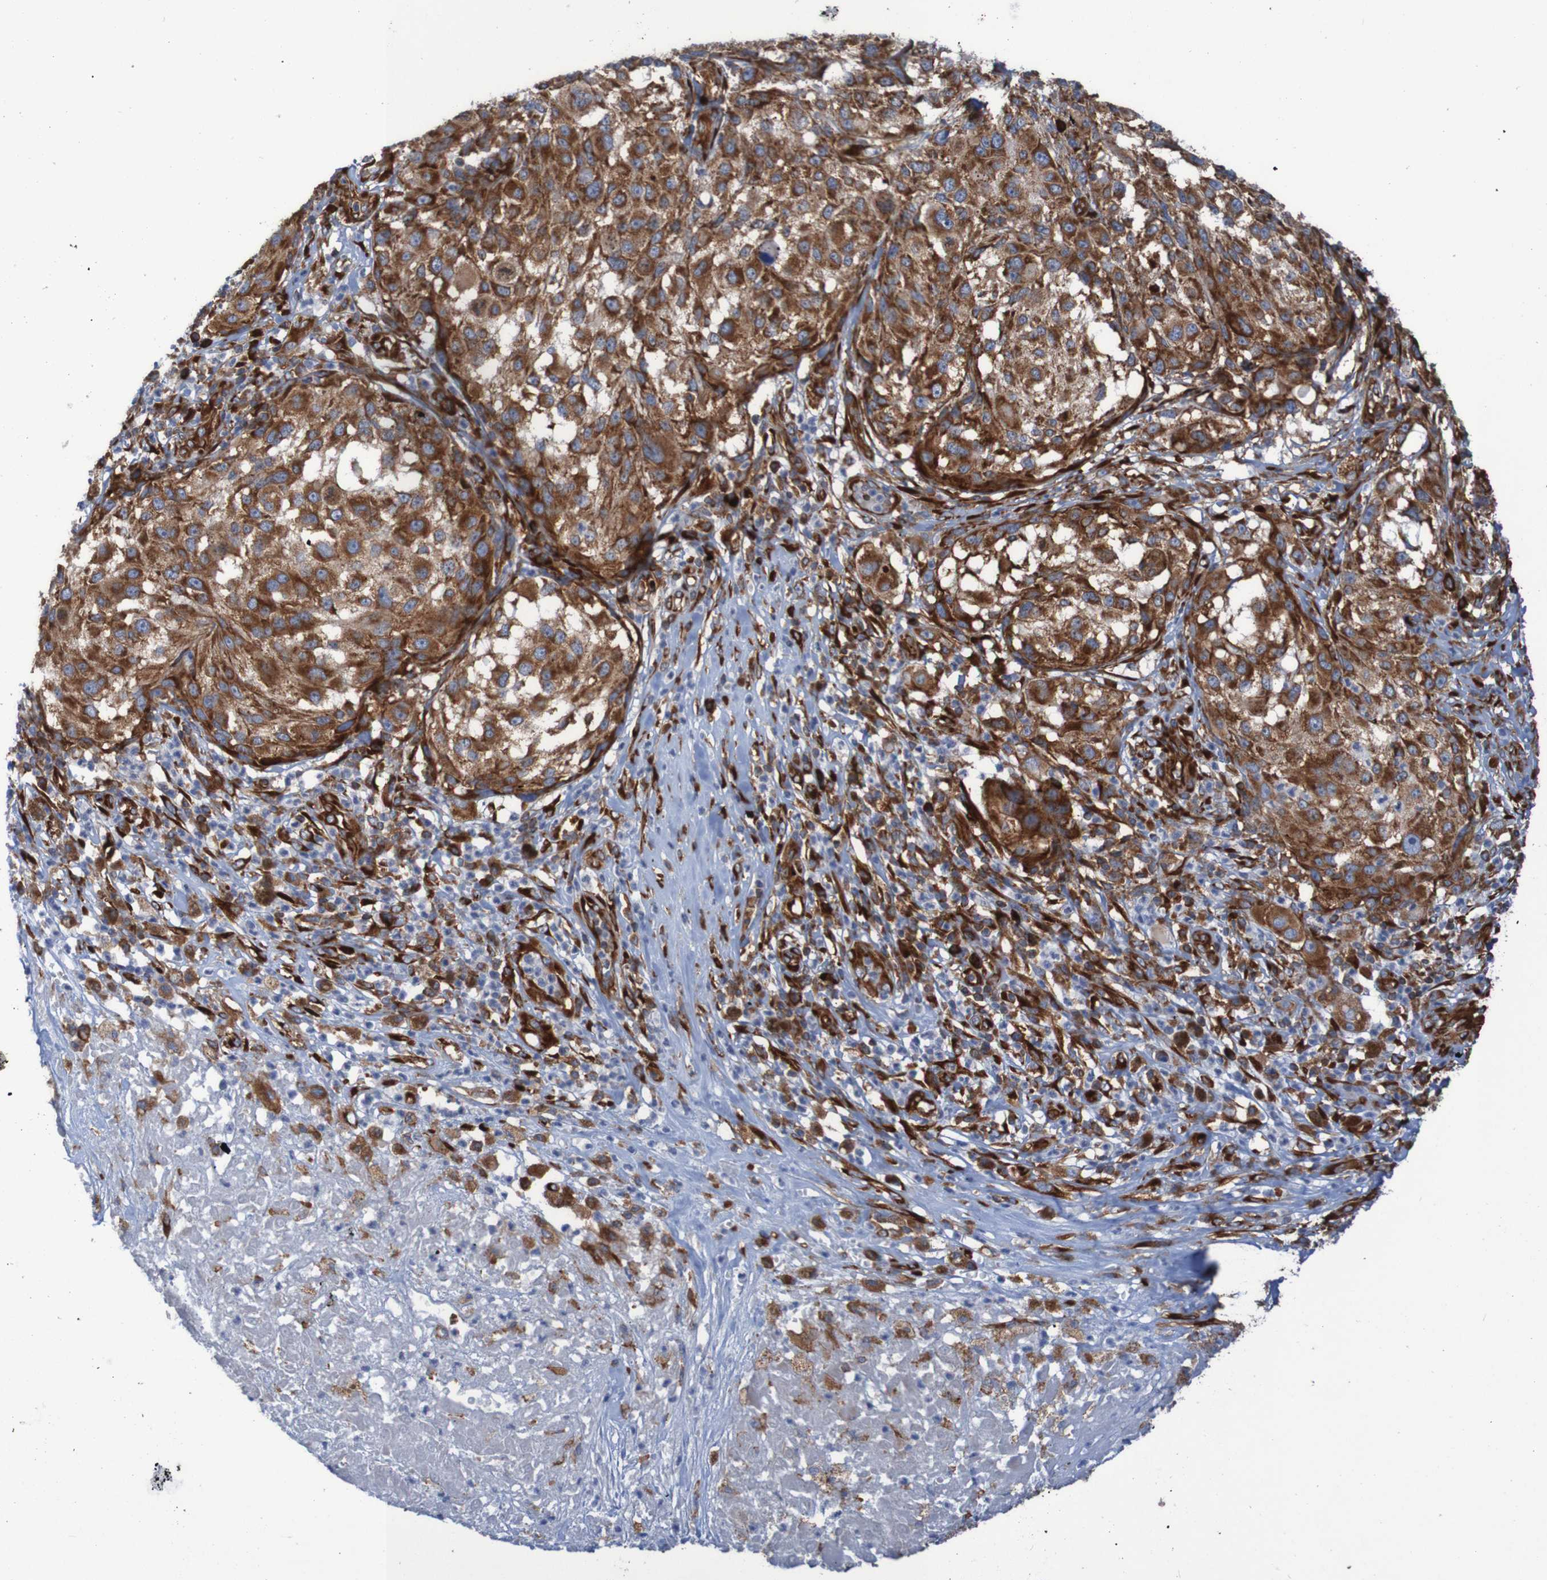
{"staining": {"intensity": "moderate", "quantity": ">75%", "location": "cytoplasmic/membranous"}, "tissue": "melanoma", "cell_type": "Tumor cells", "image_type": "cancer", "snomed": [{"axis": "morphology", "description": "Necrosis, NOS"}, {"axis": "morphology", "description": "Malignant melanoma, NOS"}, {"axis": "topography", "description": "Skin"}], "caption": "Melanoma tissue displays moderate cytoplasmic/membranous staining in approximately >75% of tumor cells, visualized by immunohistochemistry.", "gene": "RPL10", "patient": {"sex": "female", "age": 87}}